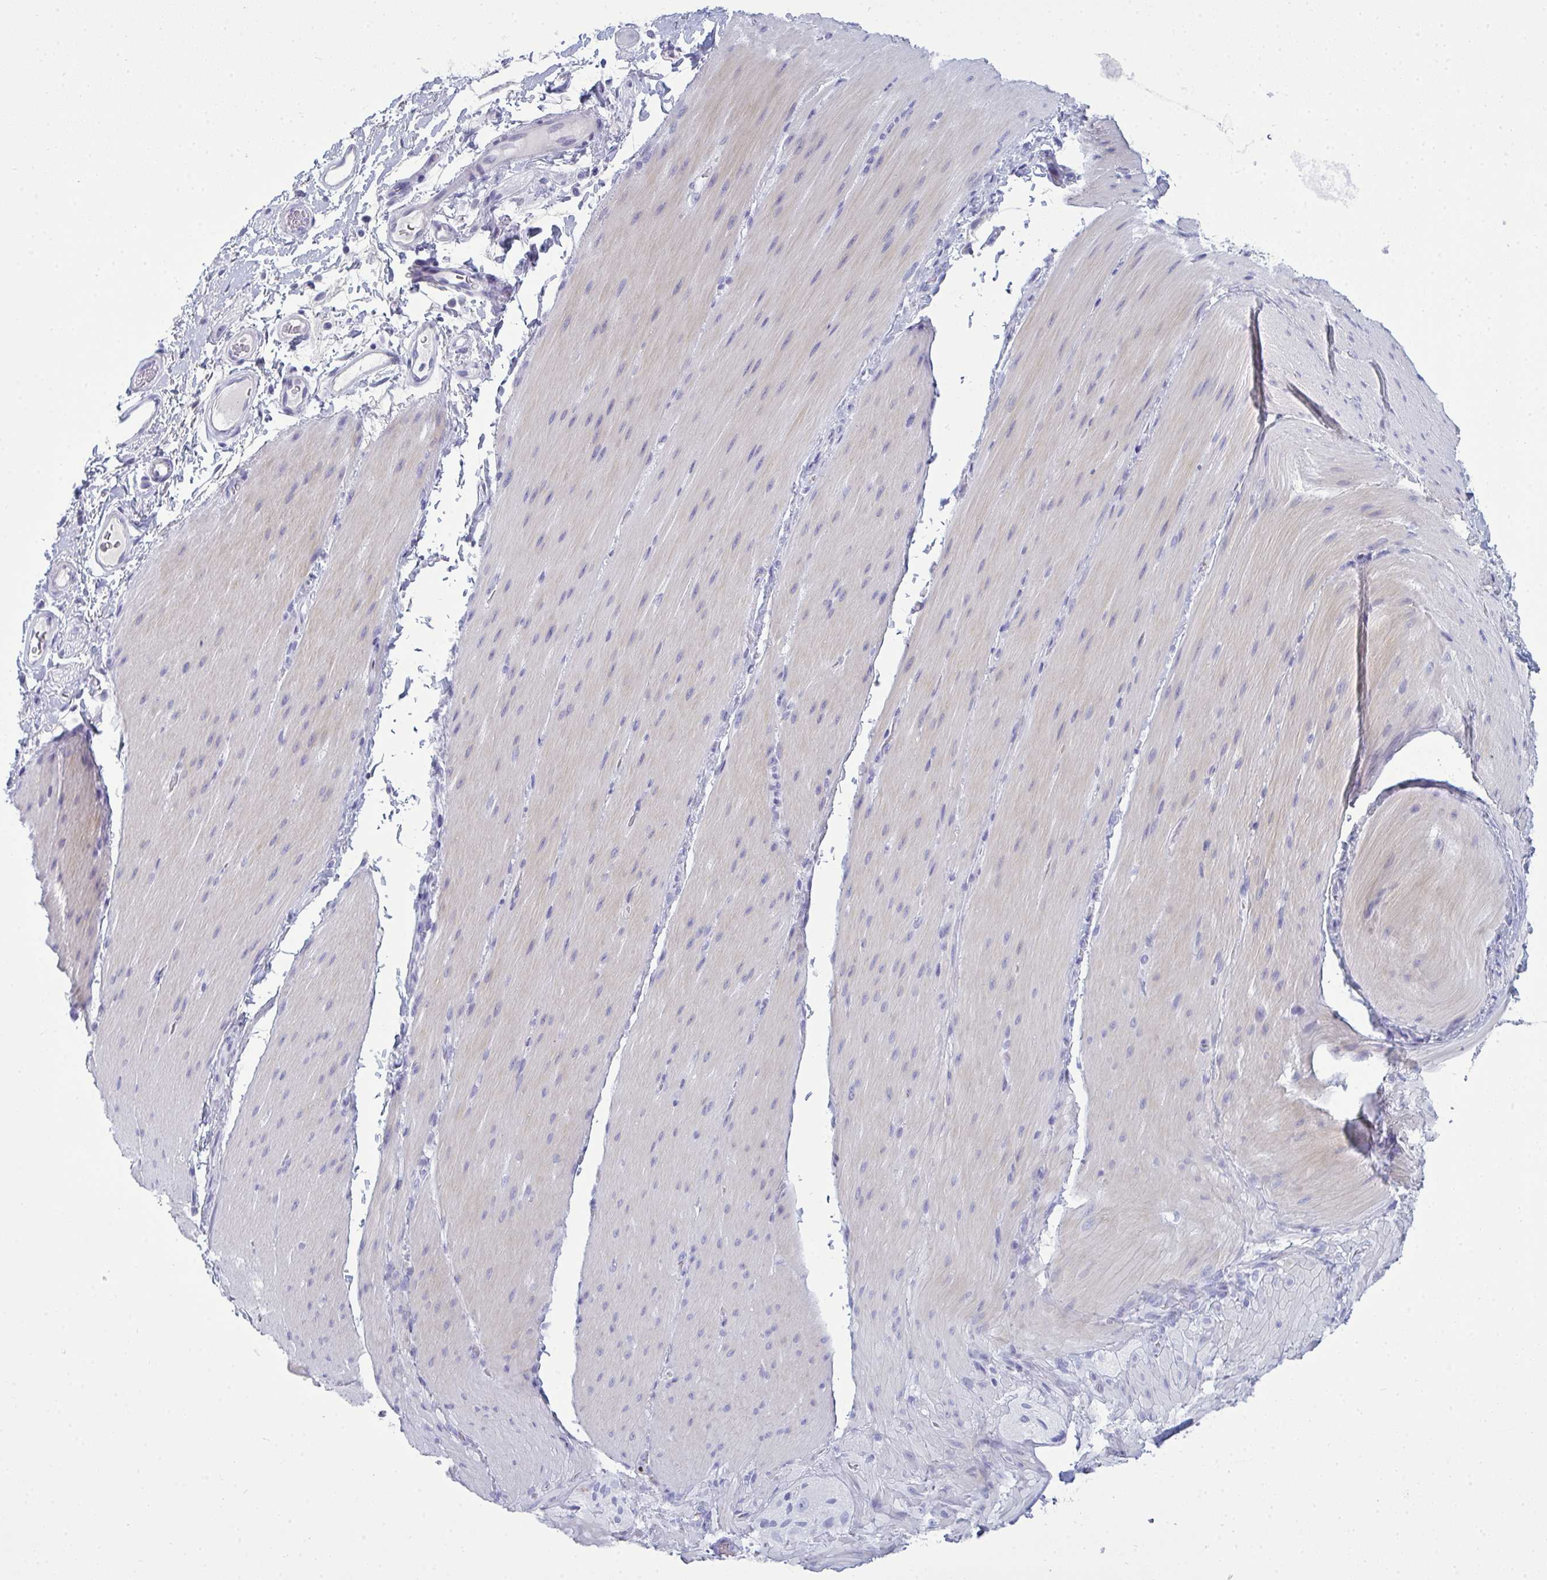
{"staining": {"intensity": "negative", "quantity": "none", "location": "none"}, "tissue": "smooth muscle", "cell_type": "Smooth muscle cells", "image_type": "normal", "snomed": [{"axis": "morphology", "description": "Normal tissue, NOS"}, {"axis": "topography", "description": "Smooth muscle"}, {"axis": "topography", "description": "Colon"}], "caption": "This is a micrograph of IHC staining of unremarkable smooth muscle, which shows no positivity in smooth muscle cells. (Brightfield microscopy of DAB IHC at high magnification).", "gene": "SERPINB10", "patient": {"sex": "male", "age": 73}}